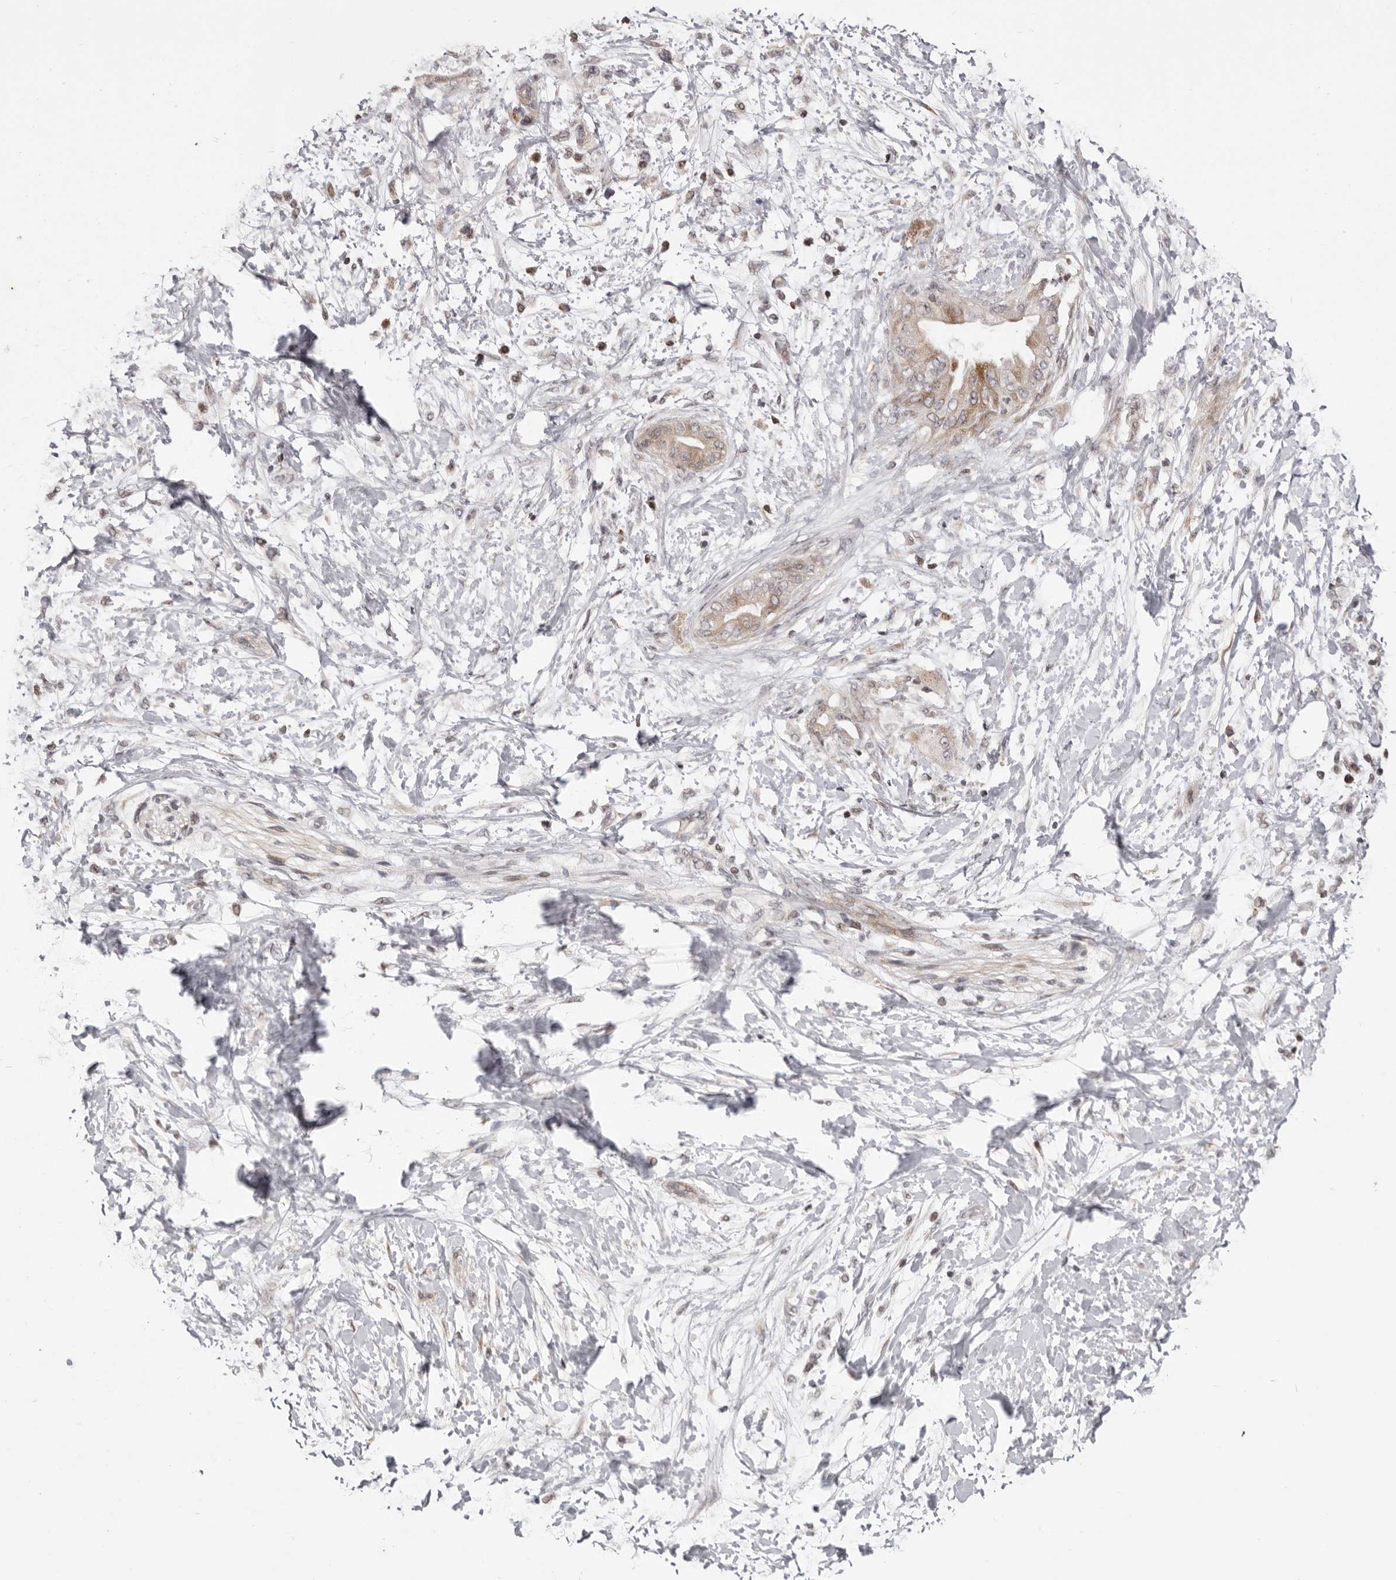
{"staining": {"intensity": "weak", "quantity": "25%-75%", "location": "cytoplasmic/membranous"}, "tissue": "soft tissue", "cell_type": "Fibroblasts", "image_type": "normal", "snomed": [{"axis": "morphology", "description": "Normal tissue, NOS"}, {"axis": "morphology", "description": "Adenocarcinoma, NOS"}, {"axis": "topography", "description": "Duodenum"}, {"axis": "topography", "description": "Peripheral nerve tissue"}], "caption": "Immunohistochemical staining of normal human soft tissue exhibits 25%-75% levels of weak cytoplasmic/membranous protein expression in about 25%-75% of fibroblasts.", "gene": "AZIN1", "patient": {"sex": "female", "age": 60}}